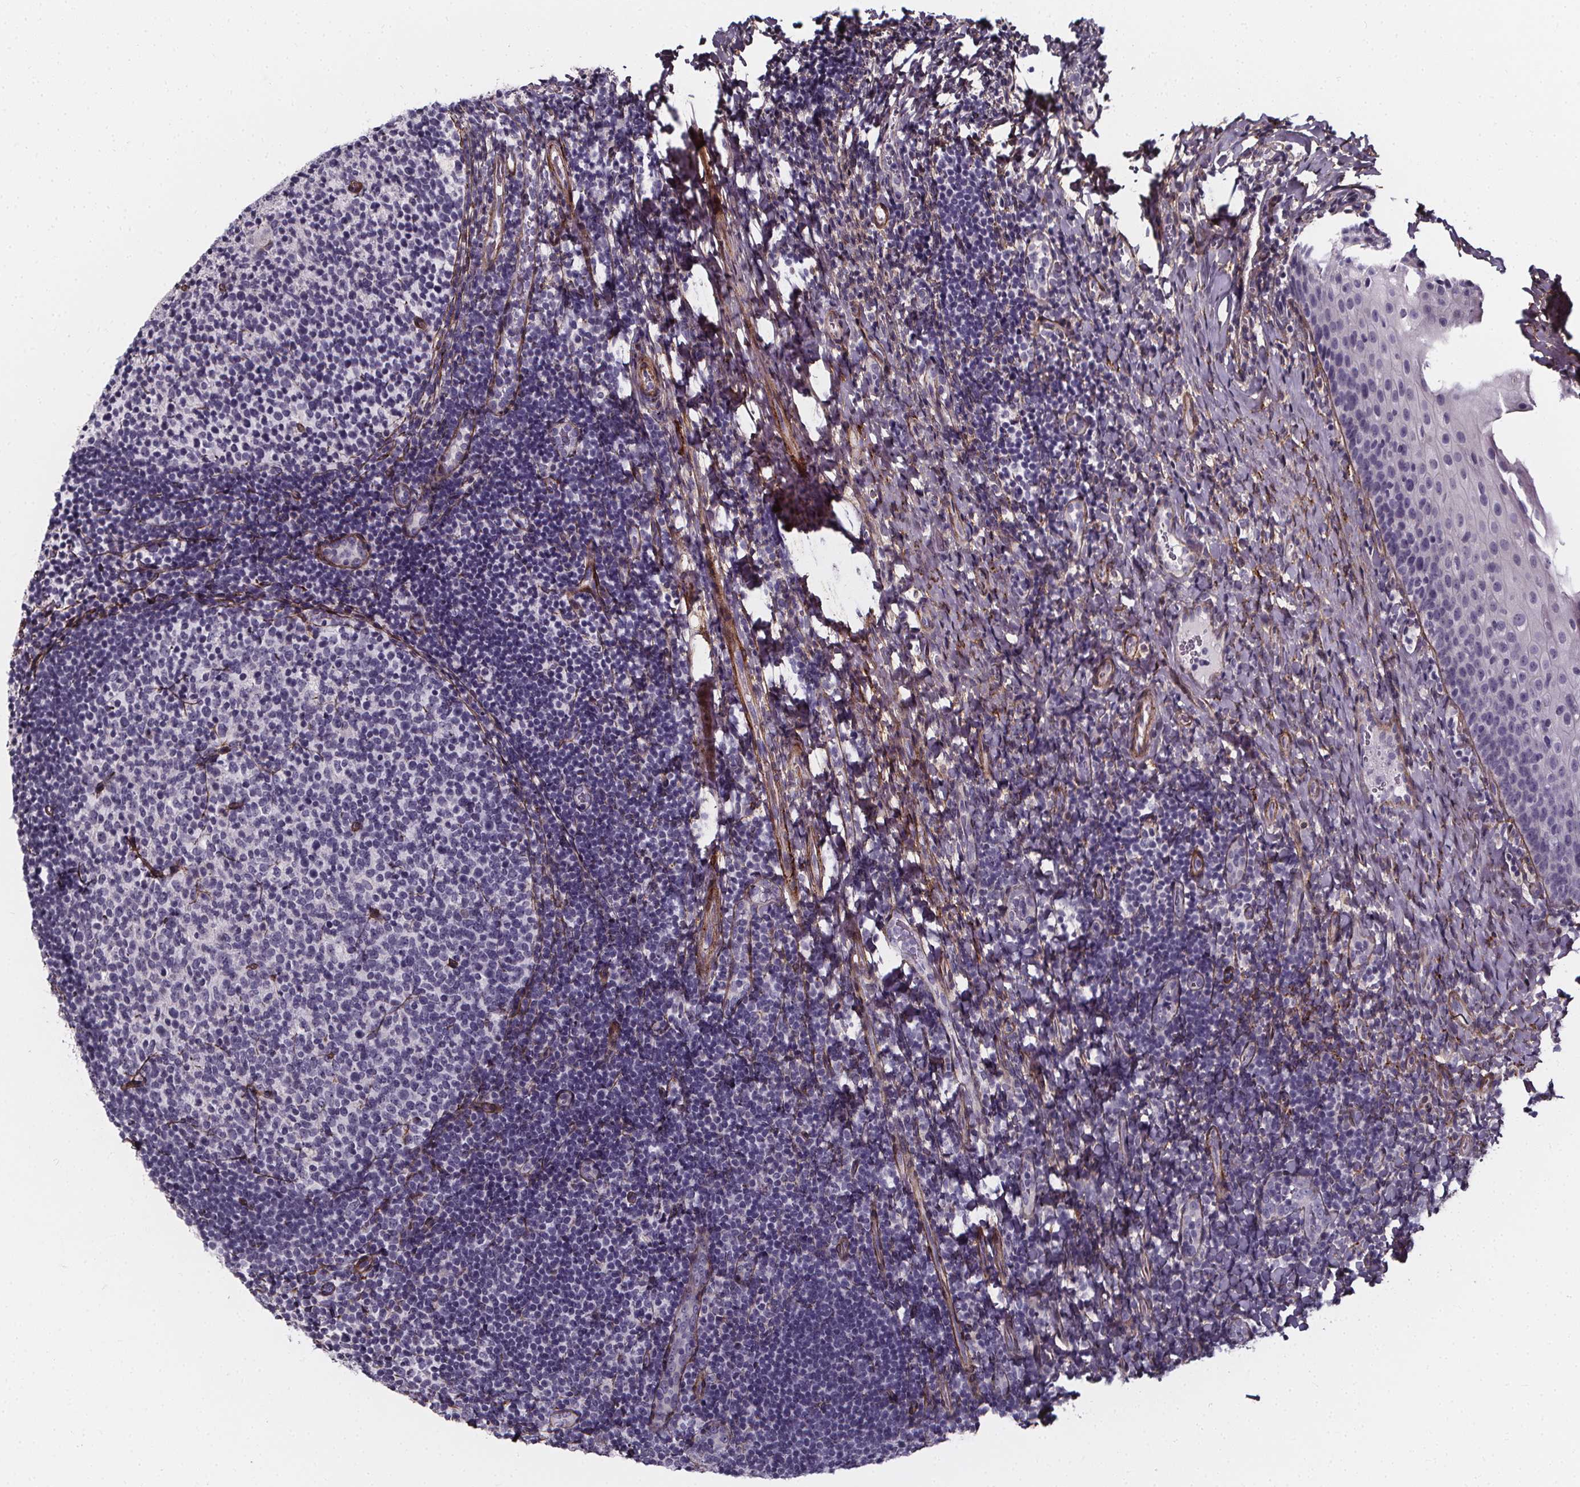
{"staining": {"intensity": "negative", "quantity": "none", "location": "none"}, "tissue": "tonsil", "cell_type": "Germinal center cells", "image_type": "normal", "snomed": [{"axis": "morphology", "description": "Normal tissue, NOS"}, {"axis": "topography", "description": "Tonsil"}], "caption": "Immunohistochemistry (IHC) micrograph of unremarkable tonsil: tonsil stained with DAB (3,3'-diaminobenzidine) shows no significant protein expression in germinal center cells.", "gene": "AEBP1", "patient": {"sex": "female", "age": 10}}